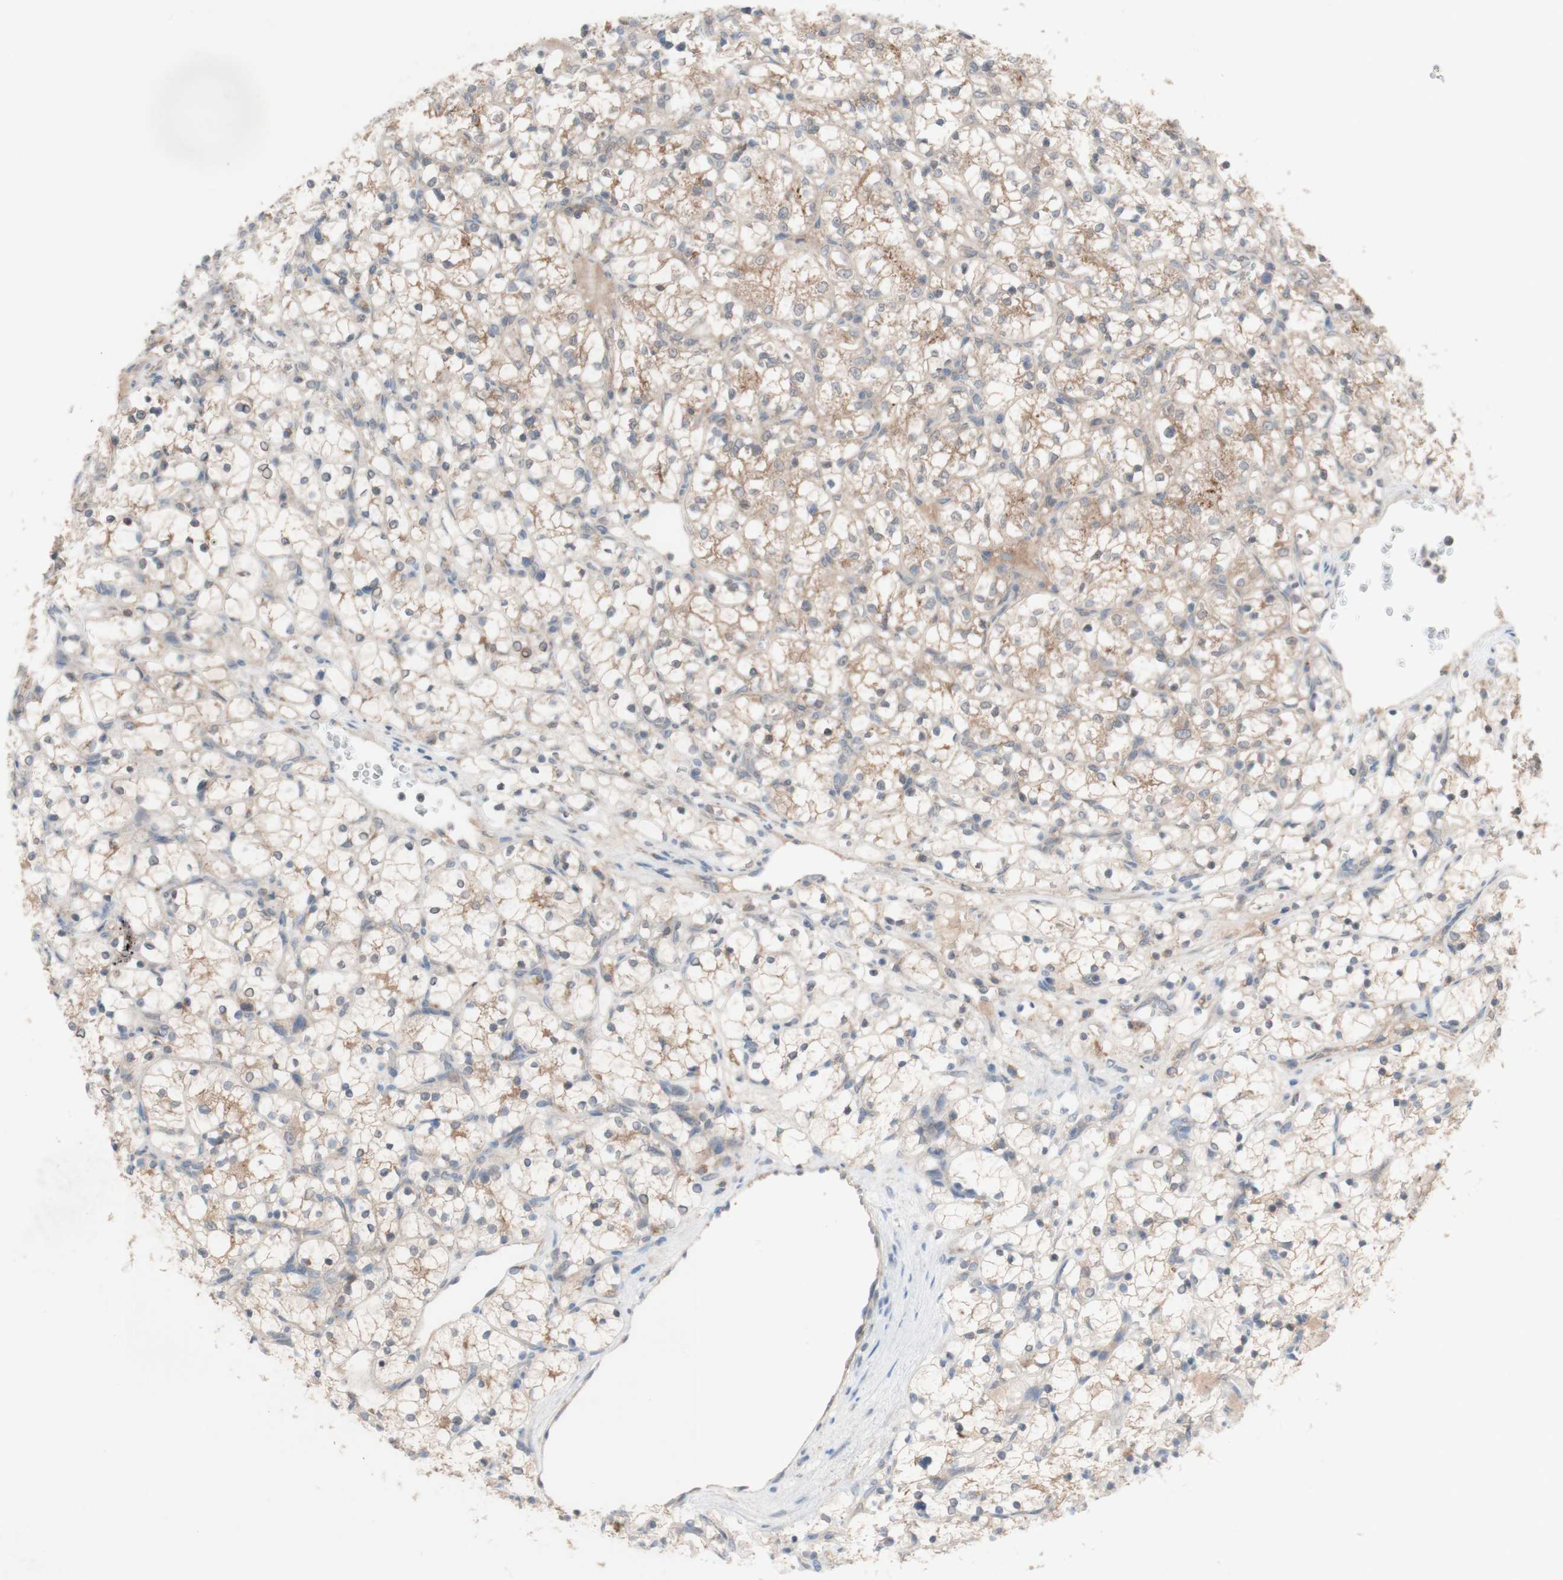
{"staining": {"intensity": "weak", "quantity": ">75%", "location": "cytoplasmic/membranous"}, "tissue": "renal cancer", "cell_type": "Tumor cells", "image_type": "cancer", "snomed": [{"axis": "morphology", "description": "Adenocarcinoma, NOS"}, {"axis": "topography", "description": "Kidney"}], "caption": "Weak cytoplasmic/membranous protein staining is seen in approximately >75% of tumor cells in renal cancer (adenocarcinoma).", "gene": "PEX2", "patient": {"sex": "female", "age": 69}}